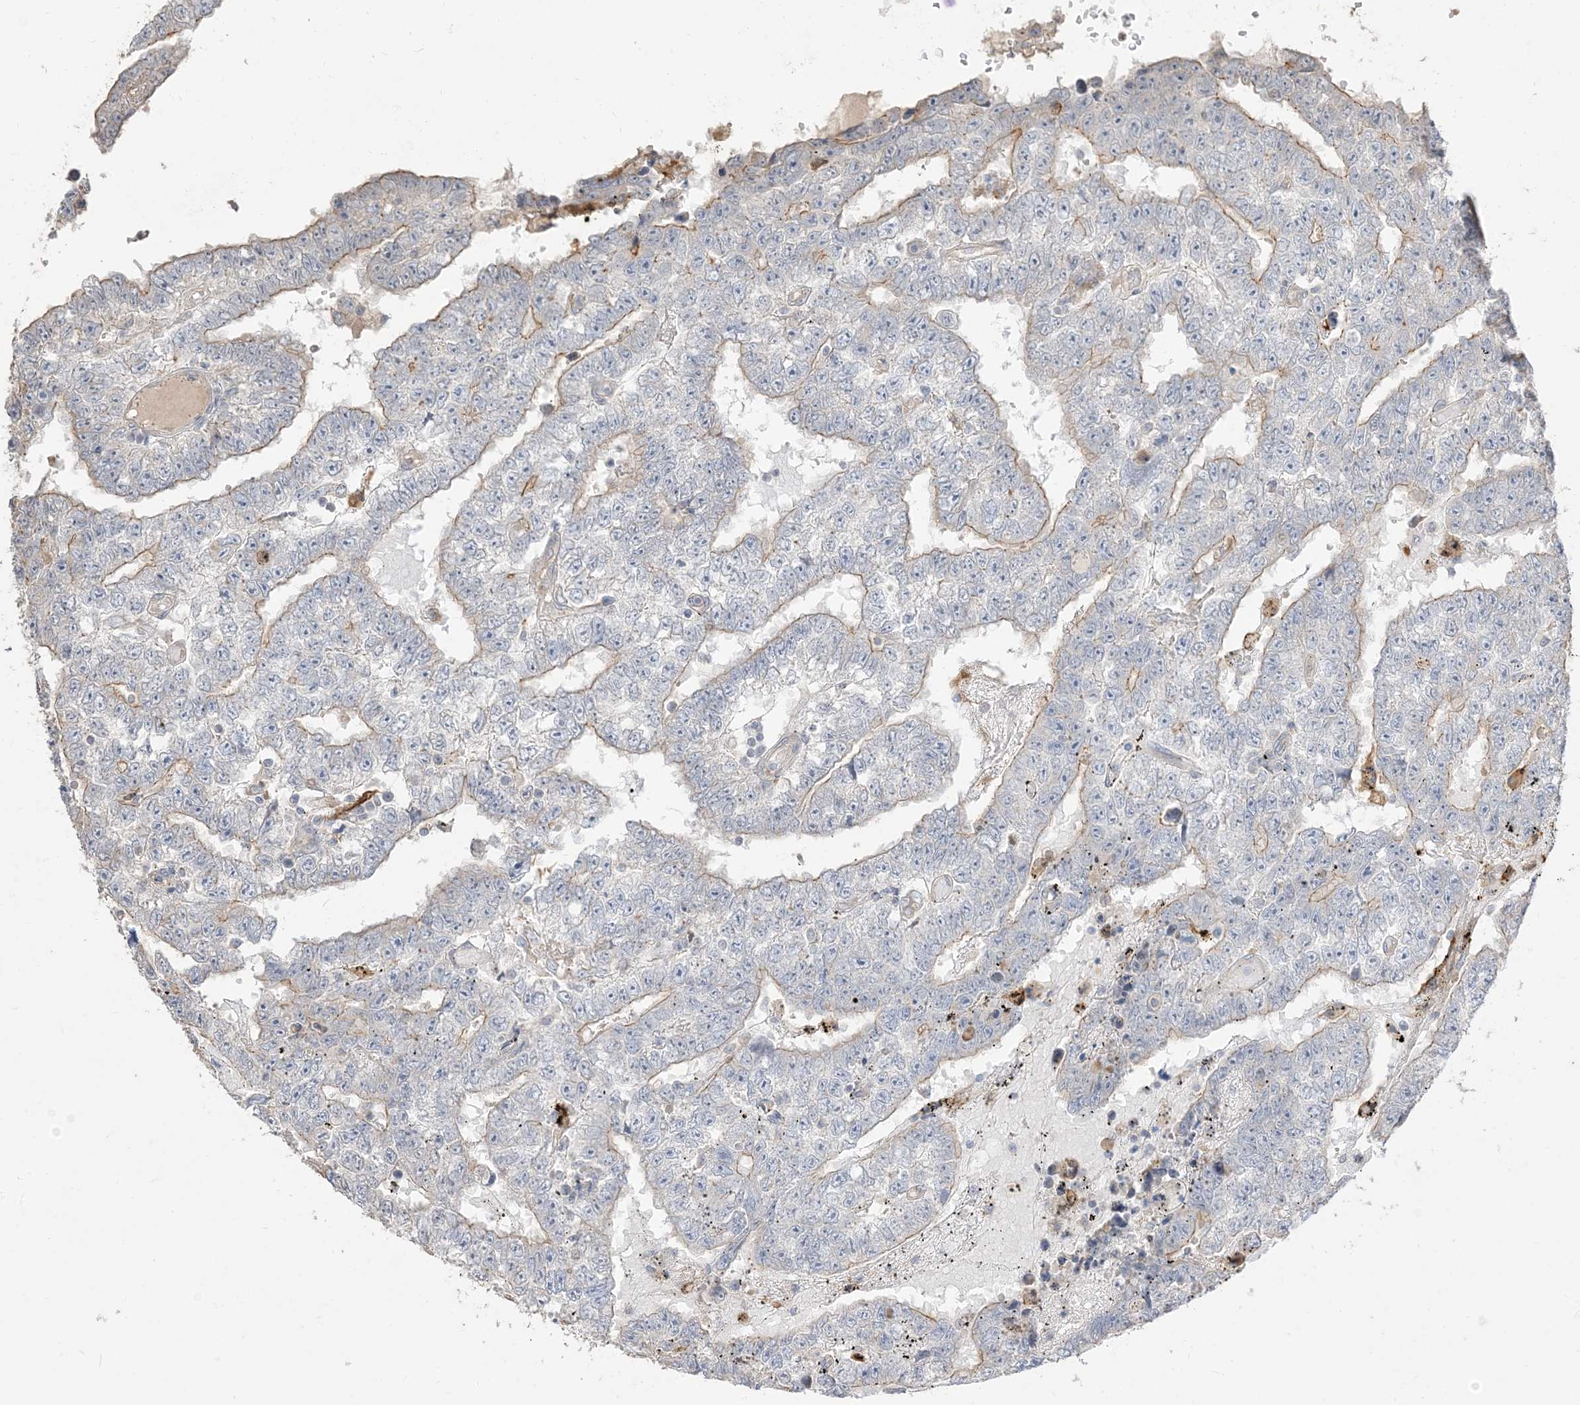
{"staining": {"intensity": "weak", "quantity": "25%-75%", "location": "cytoplasmic/membranous"}, "tissue": "testis cancer", "cell_type": "Tumor cells", "image_type": "cancer", "snomed": [{"axis": "morphology", "description": "Carcinoma, Embryonal, NOS"}, {"axis": "topography", "description": "Testis"}], "caption": "Human testis embryonal carcinoma stained with a protein marker reveals weak staining in tumor cells.", "gene": "RNF175", "patient": {"sex": "male", "age": 25}}